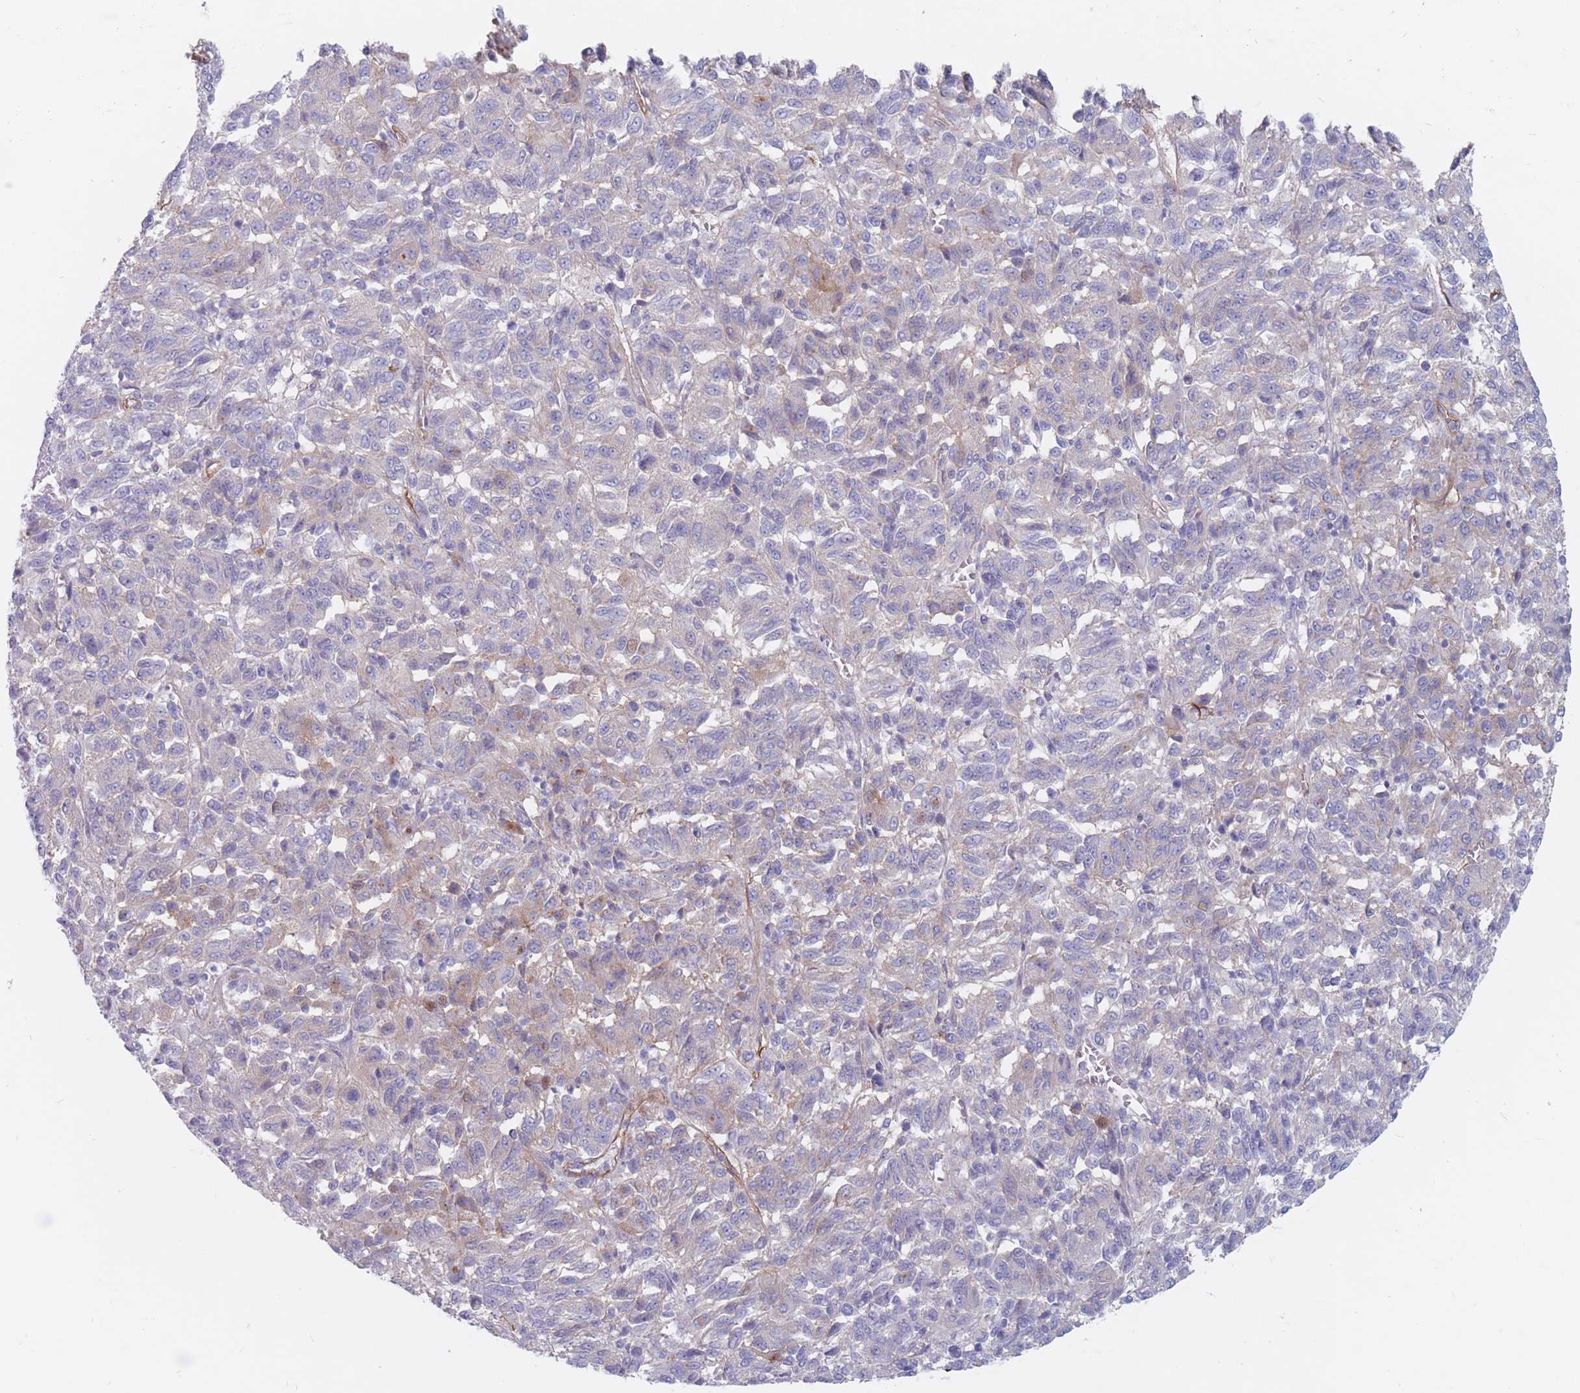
{"staining": {"intensity": "weak", "quantity": "<25%", "location": "cytoplasmic/membranous"}, "tissue": "melanoma", "cell_type": "Tumor cells", "image_type": "cancer", "snomed": [{"axis": "morphology", "description": "Malignant melanoma, Metastatic site"}, {"axis": "topography", "description": "Lung"}], "caption": "This photomicrograph is of melanoma stained with immunohistochemistry to label a protein in brown with the nuclei are counter-stained blue. There is no positivity in tumor cells.", "gene": "PLPP1", "patient": {"sex": "male", "age": 64}}